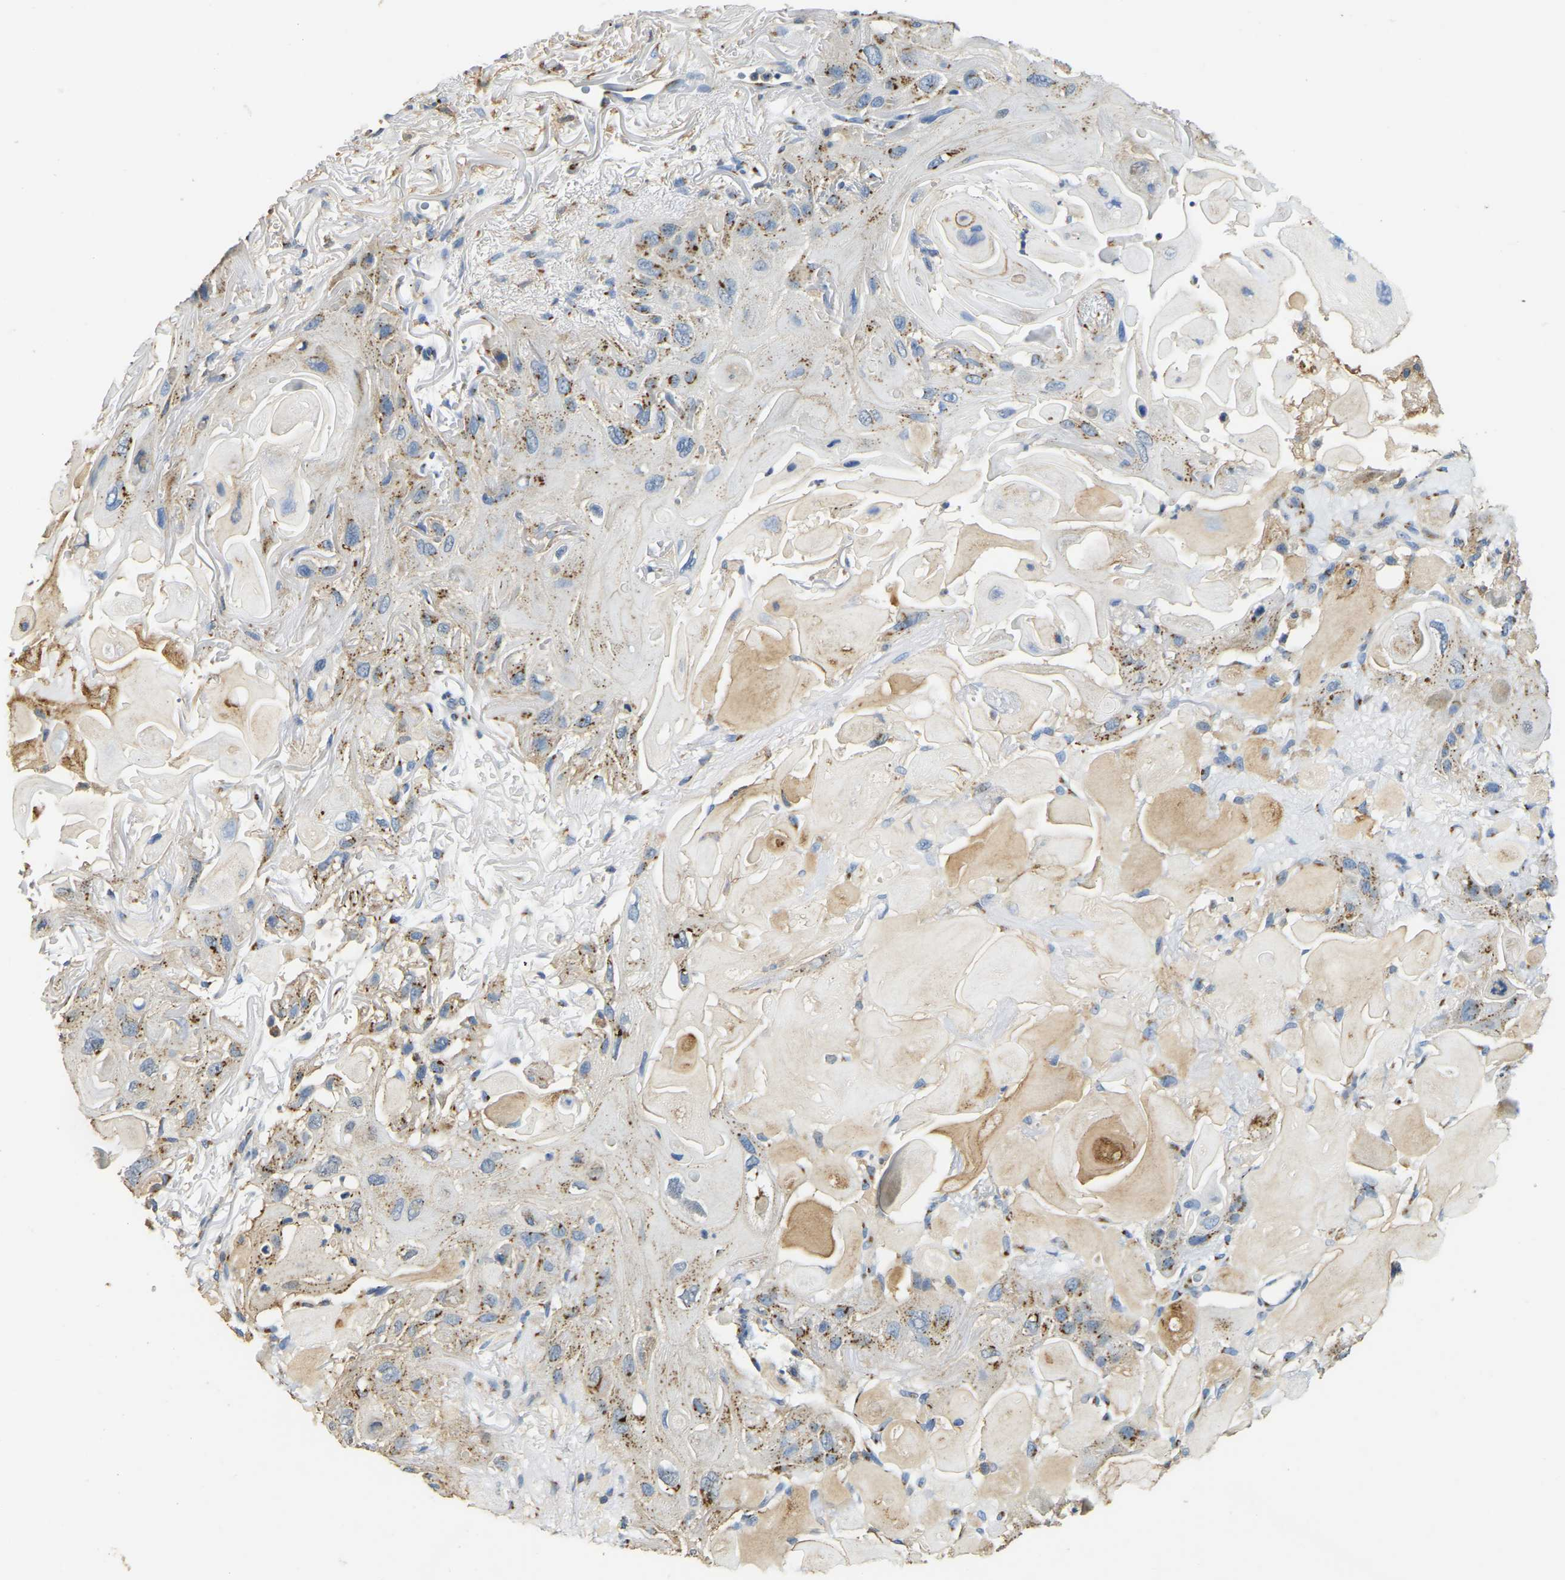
{"staining": {"intensity": "moderate", "quantity": "25%-75%", "location": "cytoplasmic/membranous"}, "tissue": "skin cancer", "cell_type": "Tumor cells", "image_type": "cancer", "snomed": [{"axis": "morphology", "description": "Squamous cell carcinoma, NOS"}, {"axis": "topography", "description": "Skin"}], "caption": "Immunohistochemical staining of human skin cancer (squamous cell carcinoma) displays moderate cytoplasmic/membranous protein positivity in about 25%-75% of tumor cells.", "gene": "FAM174A", "patient": {"sex": "female", "age": 77}}